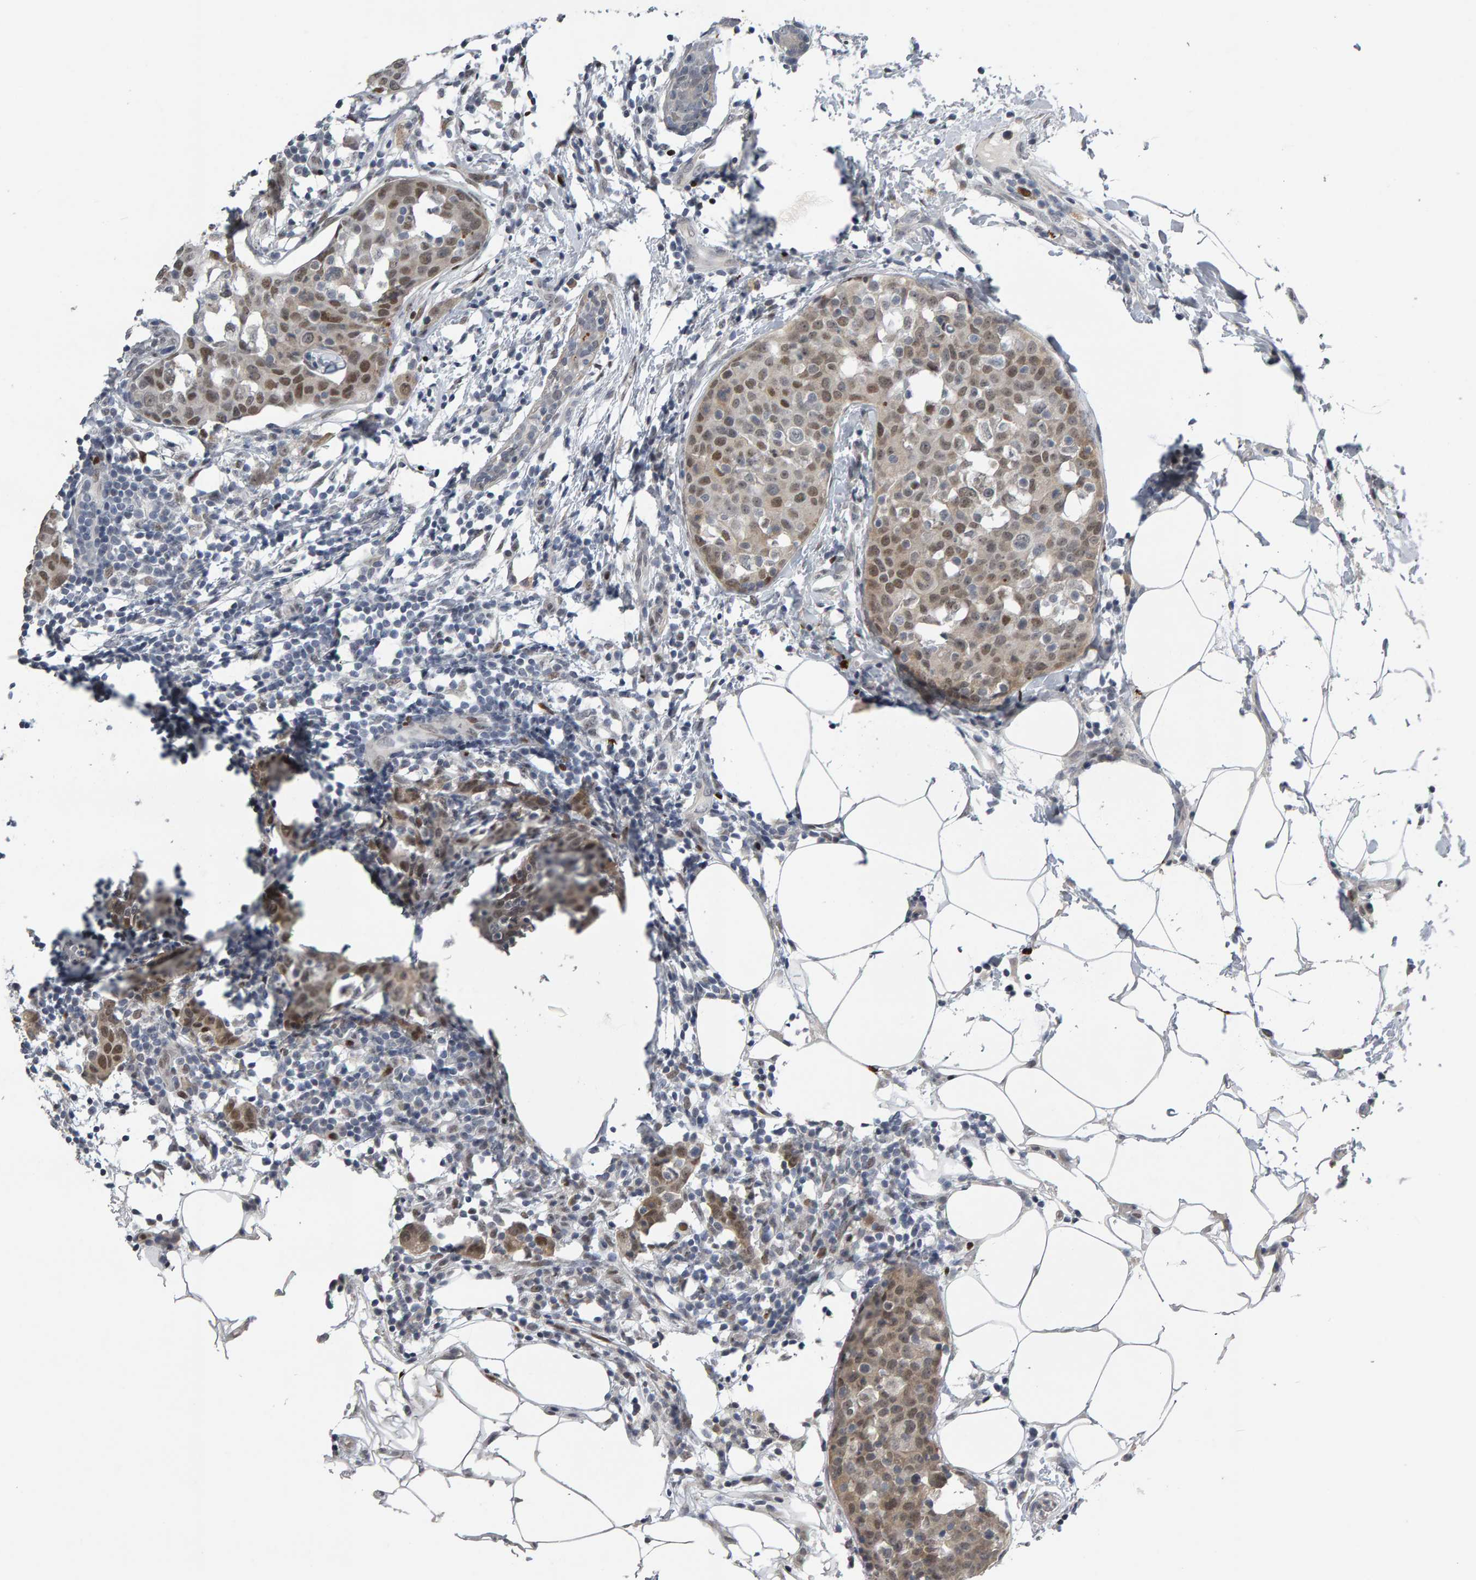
{"staining": {"intensity": "weak", "quantity": ">75%", "location": "cytoplasmic/membranous,nuclear"}, "tissue": "breast cancer", "cell_type": "Tumor cells", "image_type": "cancer", "snomed": [{"axis": "morphology", "description": "Normal tissue, NOS"}, {"axis": "morphology", "description": "Duct carcinoma"}, {"axis": "topography", "description": "Breast"}], "caption": "Human breast cancer (invasive ductal carcinoma) stained with a brown dye reveals weak cytoplasmic/membranous and nuclear positive staining in approximately >75% of tumor cells.", "gene": "IPO8", "patient": {"sex": "female", "age": 37}}